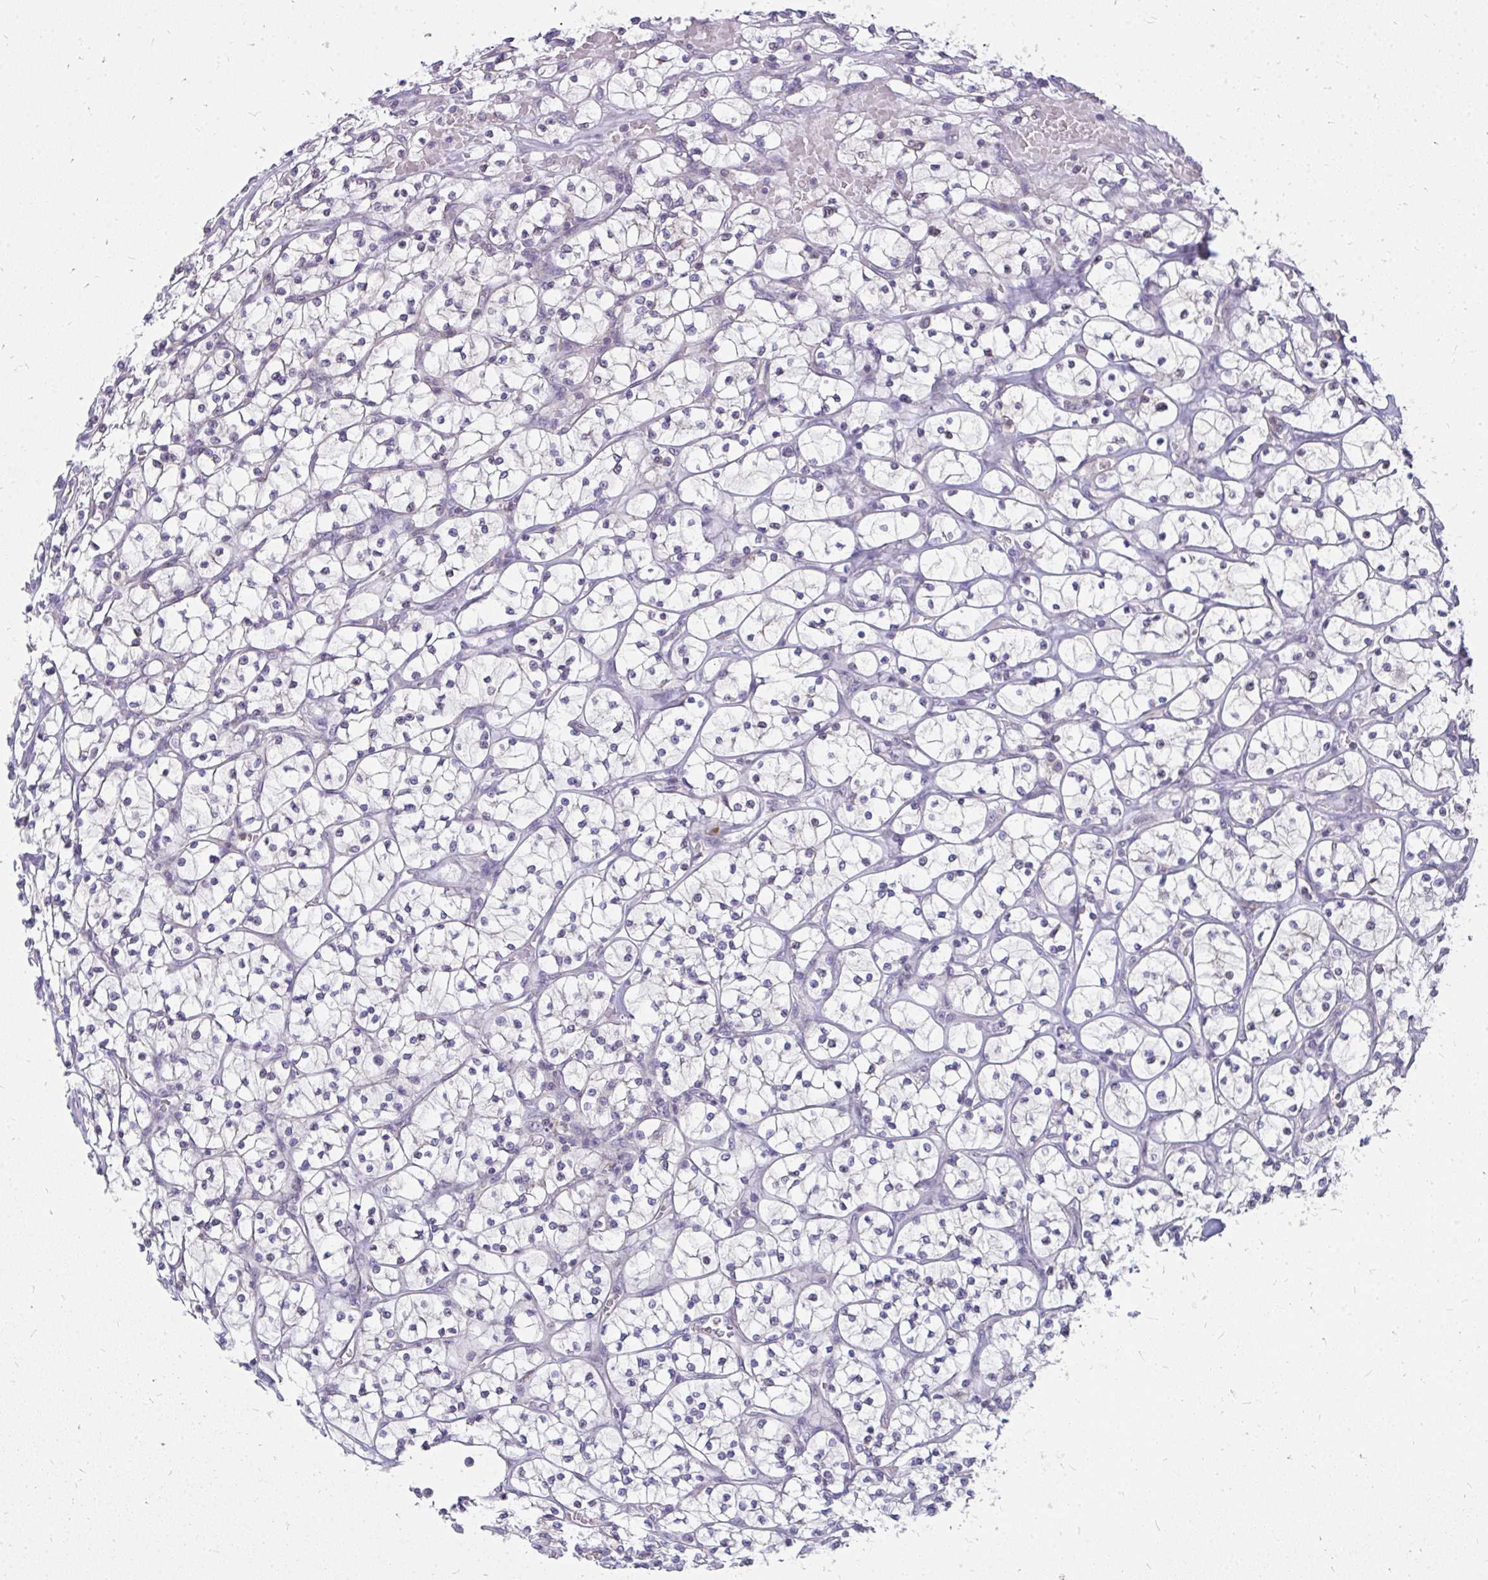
{"staining": {"intensity": "negative", "quantity": "none", "location": "none"}, "tissue": "renal cancer", "cell_type": "Tumor cells", "image_type": "cancer", "snomed": [{"axis": "morphology", "description": "Adenocarcinoma, NOS"}, {"axis": "topography", "description": "Kidney"}], "caption": "Tumor cells show no significant protein positivity in renal cancer.", "gene": "FAM9A", "patient": {"sex": "female", "age": 64}}